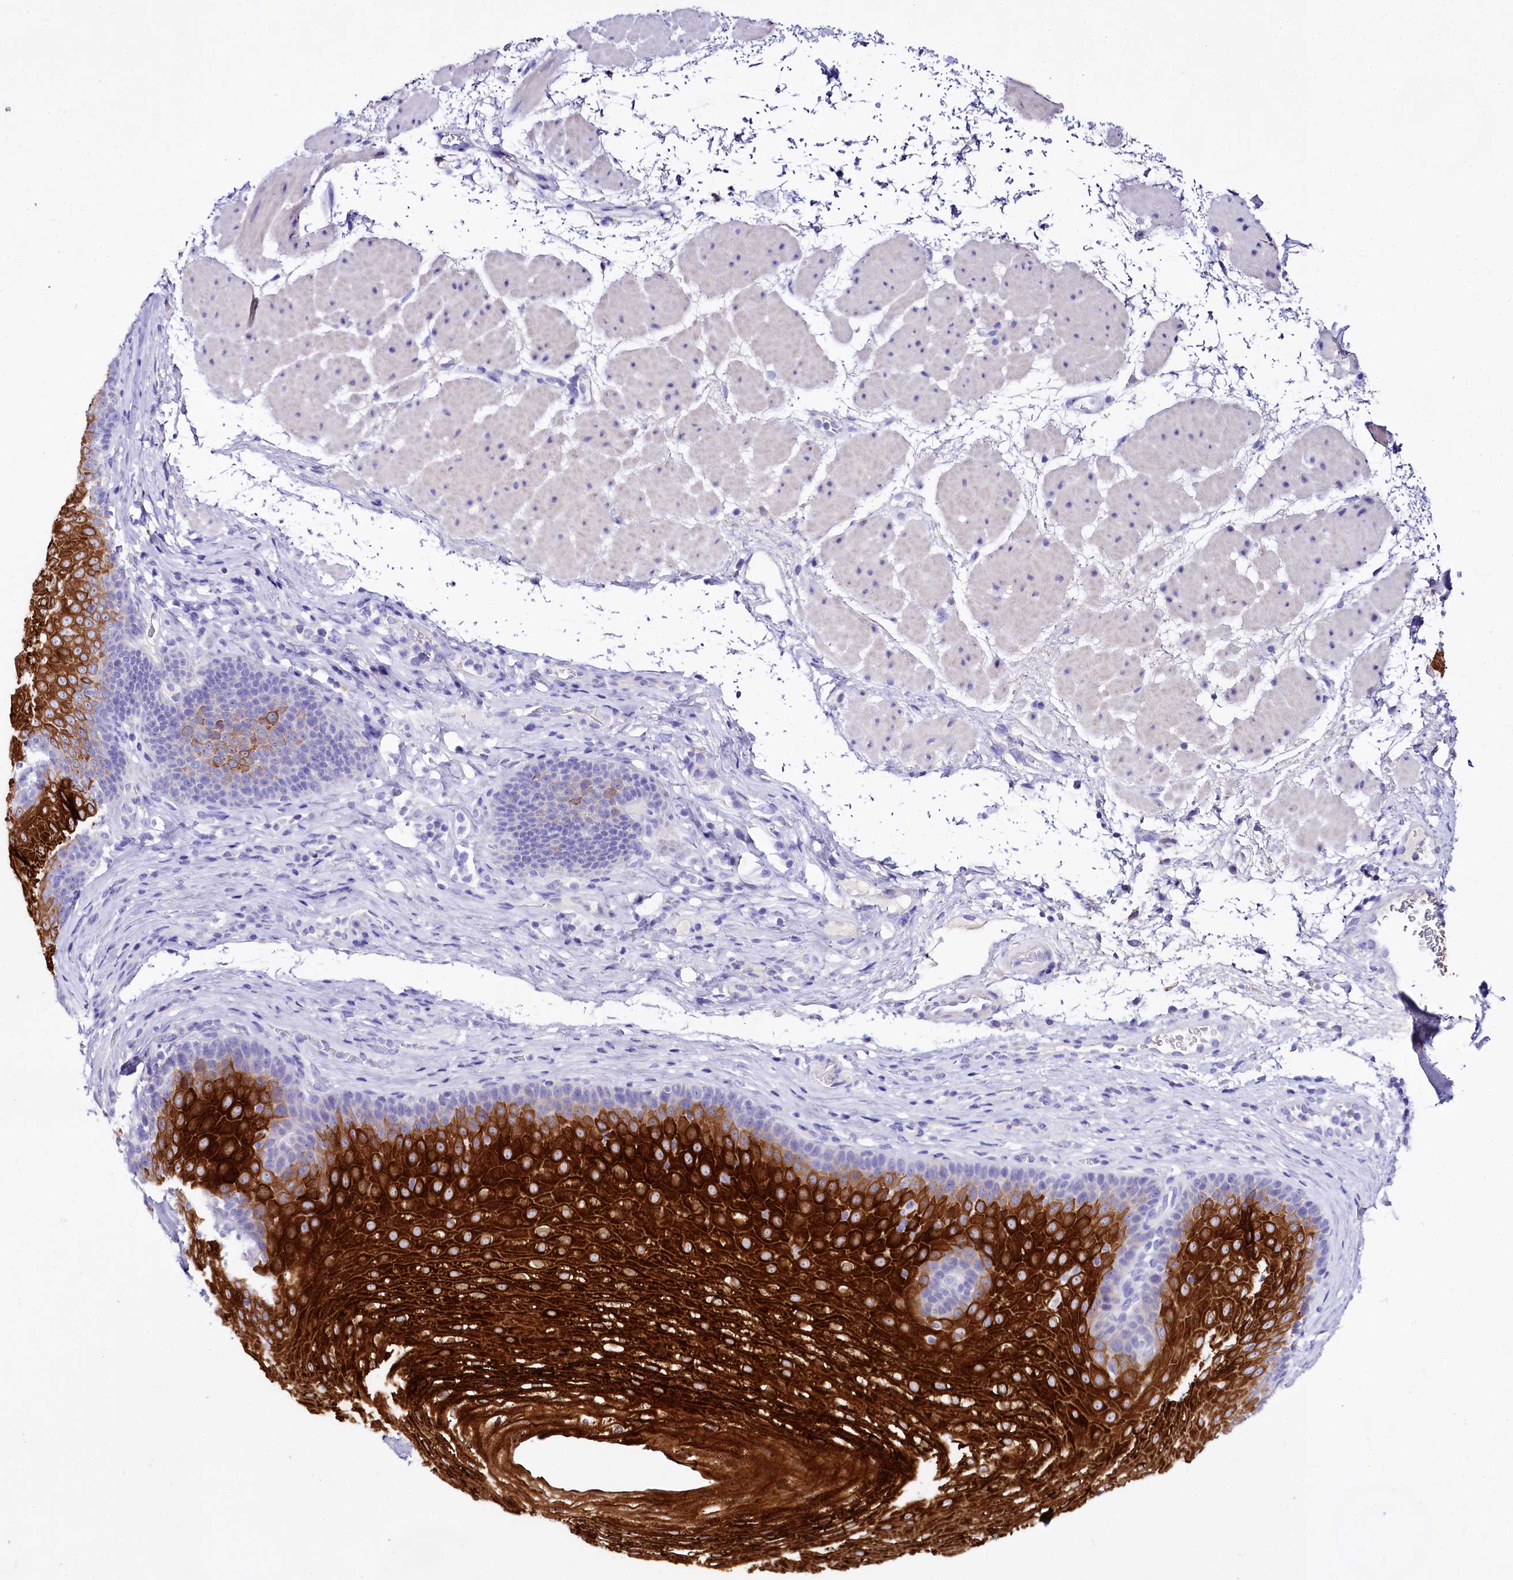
{"staining": {"intensity": "strong", "quantity": "25%-75%", "location": "cytoplasmic/membranous"}, "tissue": "esophagus", "cell_type": "Squamous epithelial cells", "image_type": "normal", "snomed": [{"axis": "morphology", "description": "Normal tissue, NOS"}, {"axis": "topography", "description": "Esophagus"}], "caption": "Brown immunohistochemical staining in unremarkable human esophagus shows strong cytoplasmic/membranous staining in about 25%-75% of squamous epithelial cells.", "gene": "A2ML1", "patient": {"sex": "female", "age": 66}}